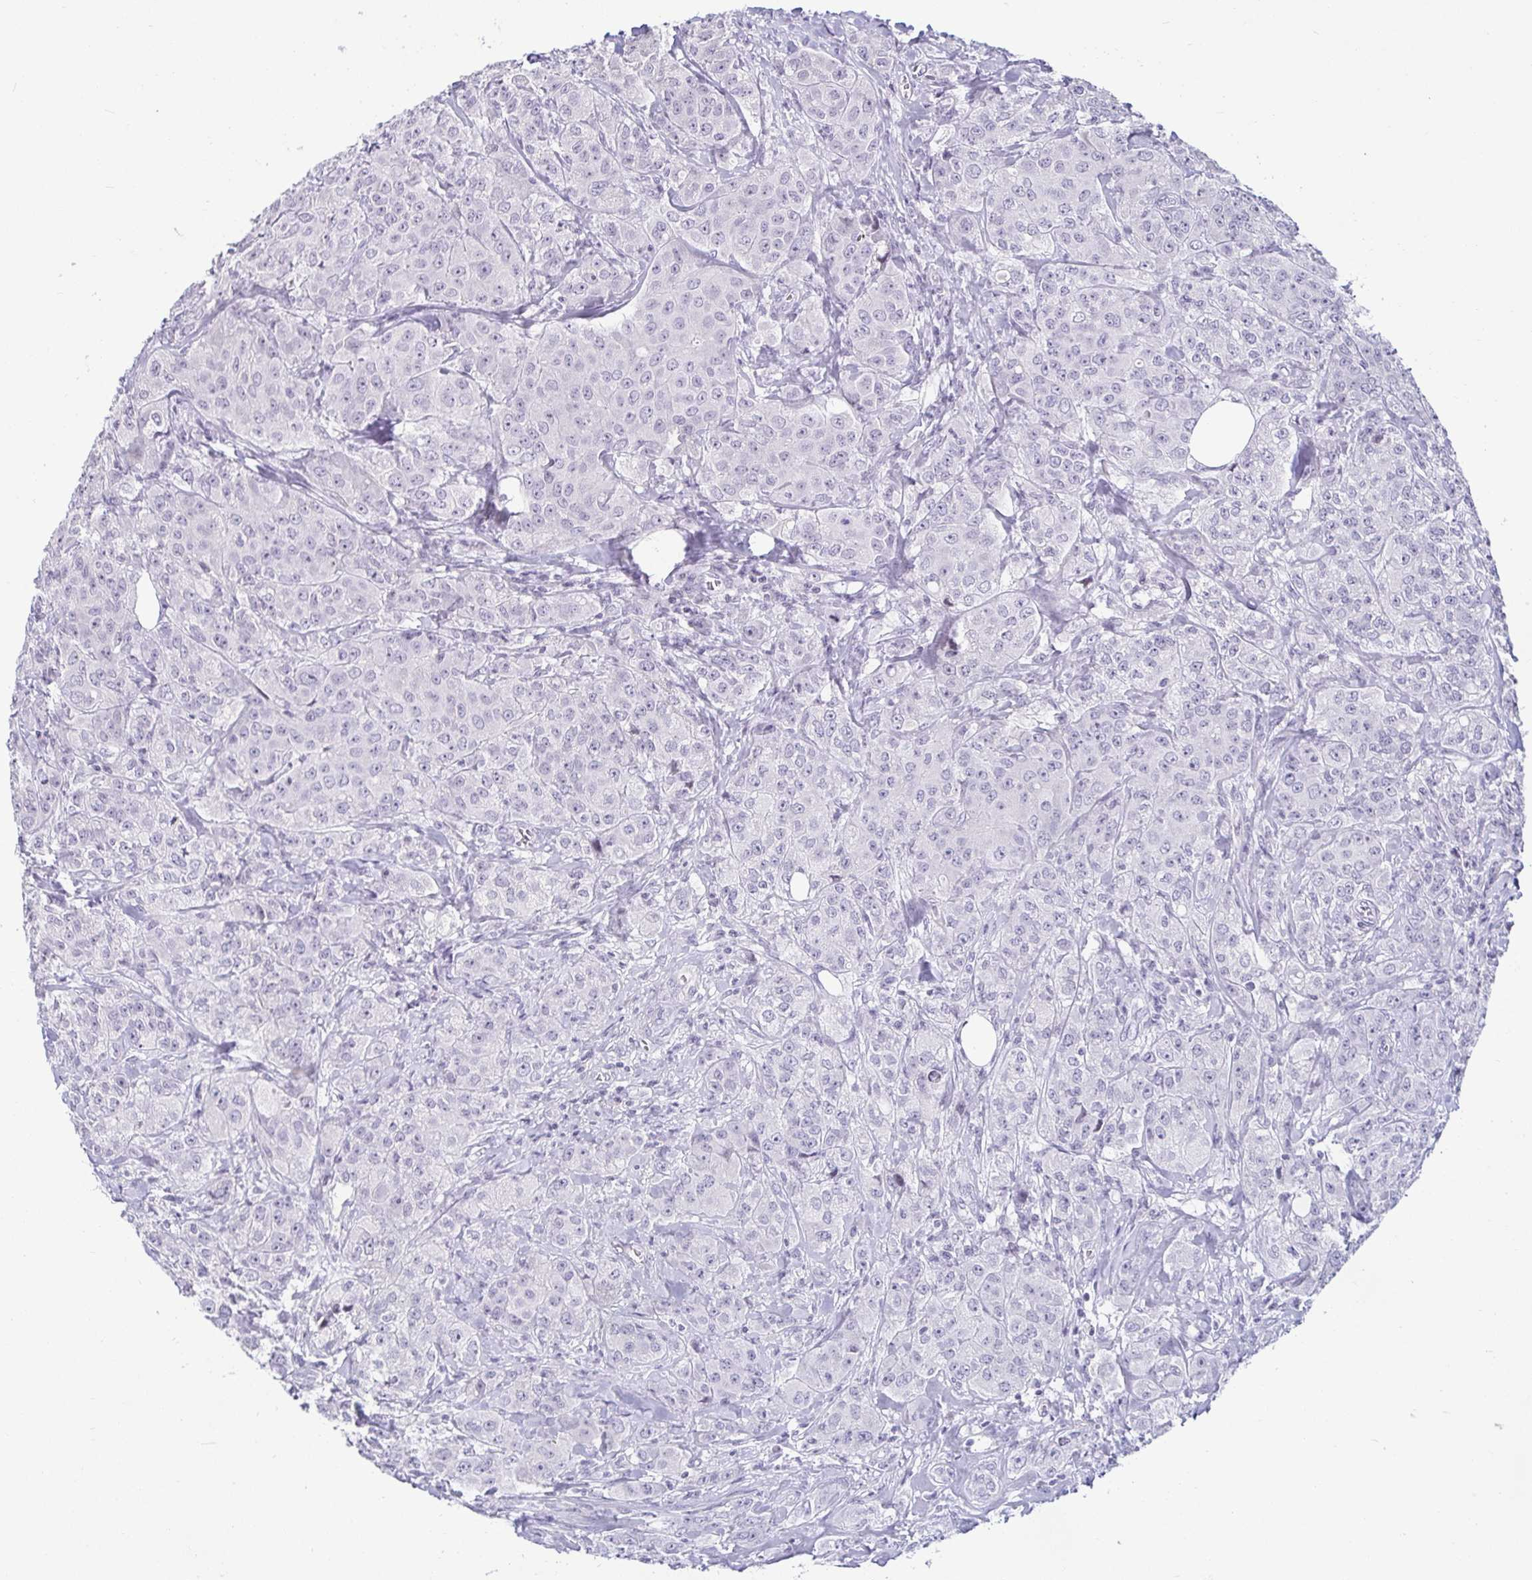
{"staining": {"intensity": "negative", "quantity": "none", "location": "none"}, "tissue": "breast cancer", "cell_type": "Tumor cells", "image_type": "cancer", "snomed": [{"axis": "morphology", "description": "Normal tissue, NOS"}, {"axis": "morphology", "description": "Duct carcinoma"}, {"axis": "topography", "description": "Breast"}], "caption": "Immunohistochemistry of human breast cancer demonstrates no staining in tumor cells. The staining was performed using DAB to visualize the protein expression in brown, while the nuclei were stained in blue with hematoxylin (Magnification: 20x).", "gene": "CR2", "patient": {"sex": "female", "age": 43}}